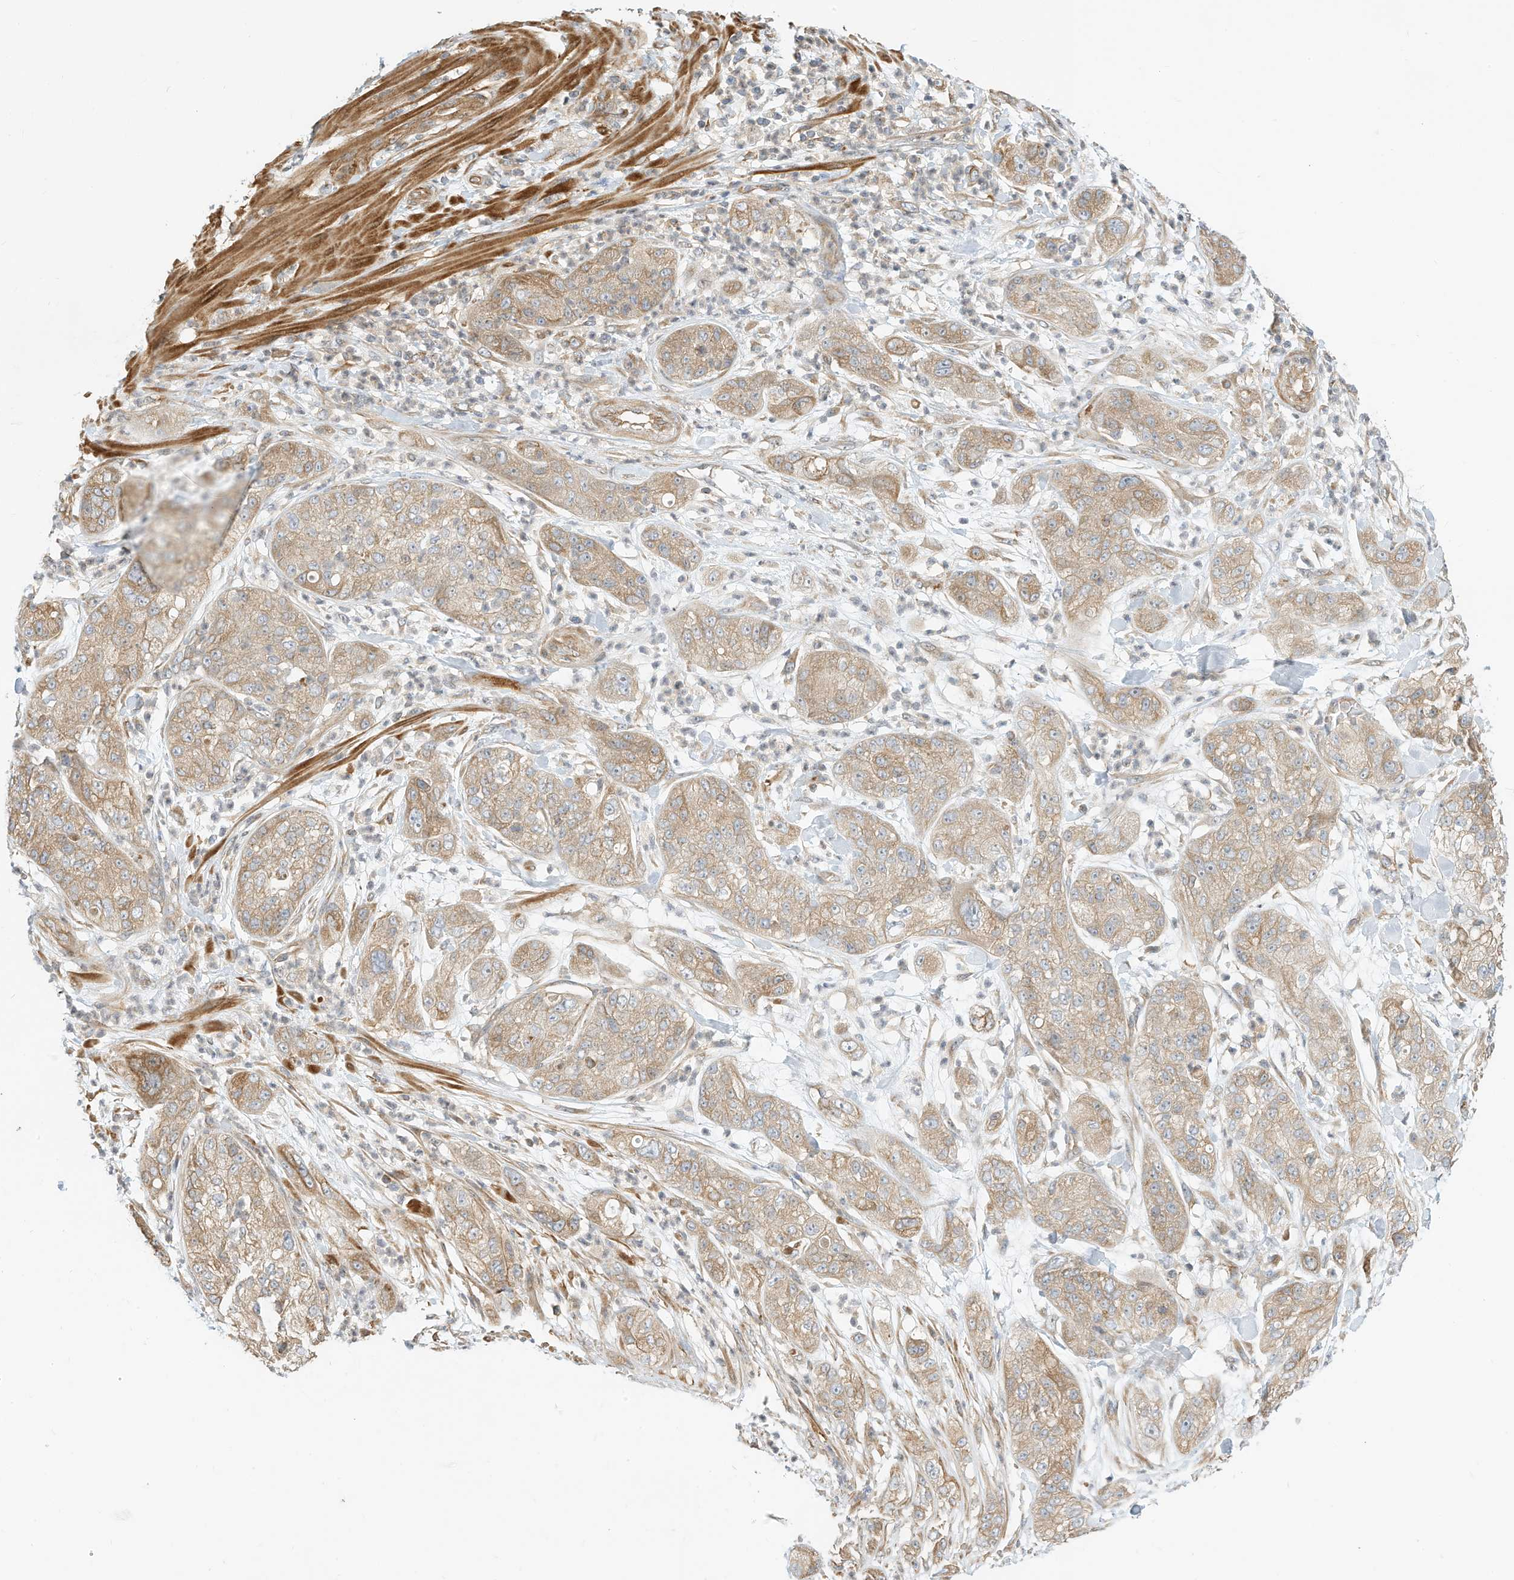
{"staining": {"intensity": "weak", "quantity": ">75%", "location": "cytoplasmic/membranous"}, "tissue": "pancreatic cancer", "cell_type": "Tumor cells", "image_type": "cancer", "snomed": [{"axis": "morphology", "description": "Adenocarcinoma, NOS"}, {"axis": "topography", "description": "Pancreas"}], "caption": "DAB immunohistochemical staining of human adenocarcinoma (pancreatic) reveals weak cytoplasmic/membranous protein expression in about >75% of tumor cells.", "gene": "OFD1", "patient": {"sex": "female", "age": 78}}